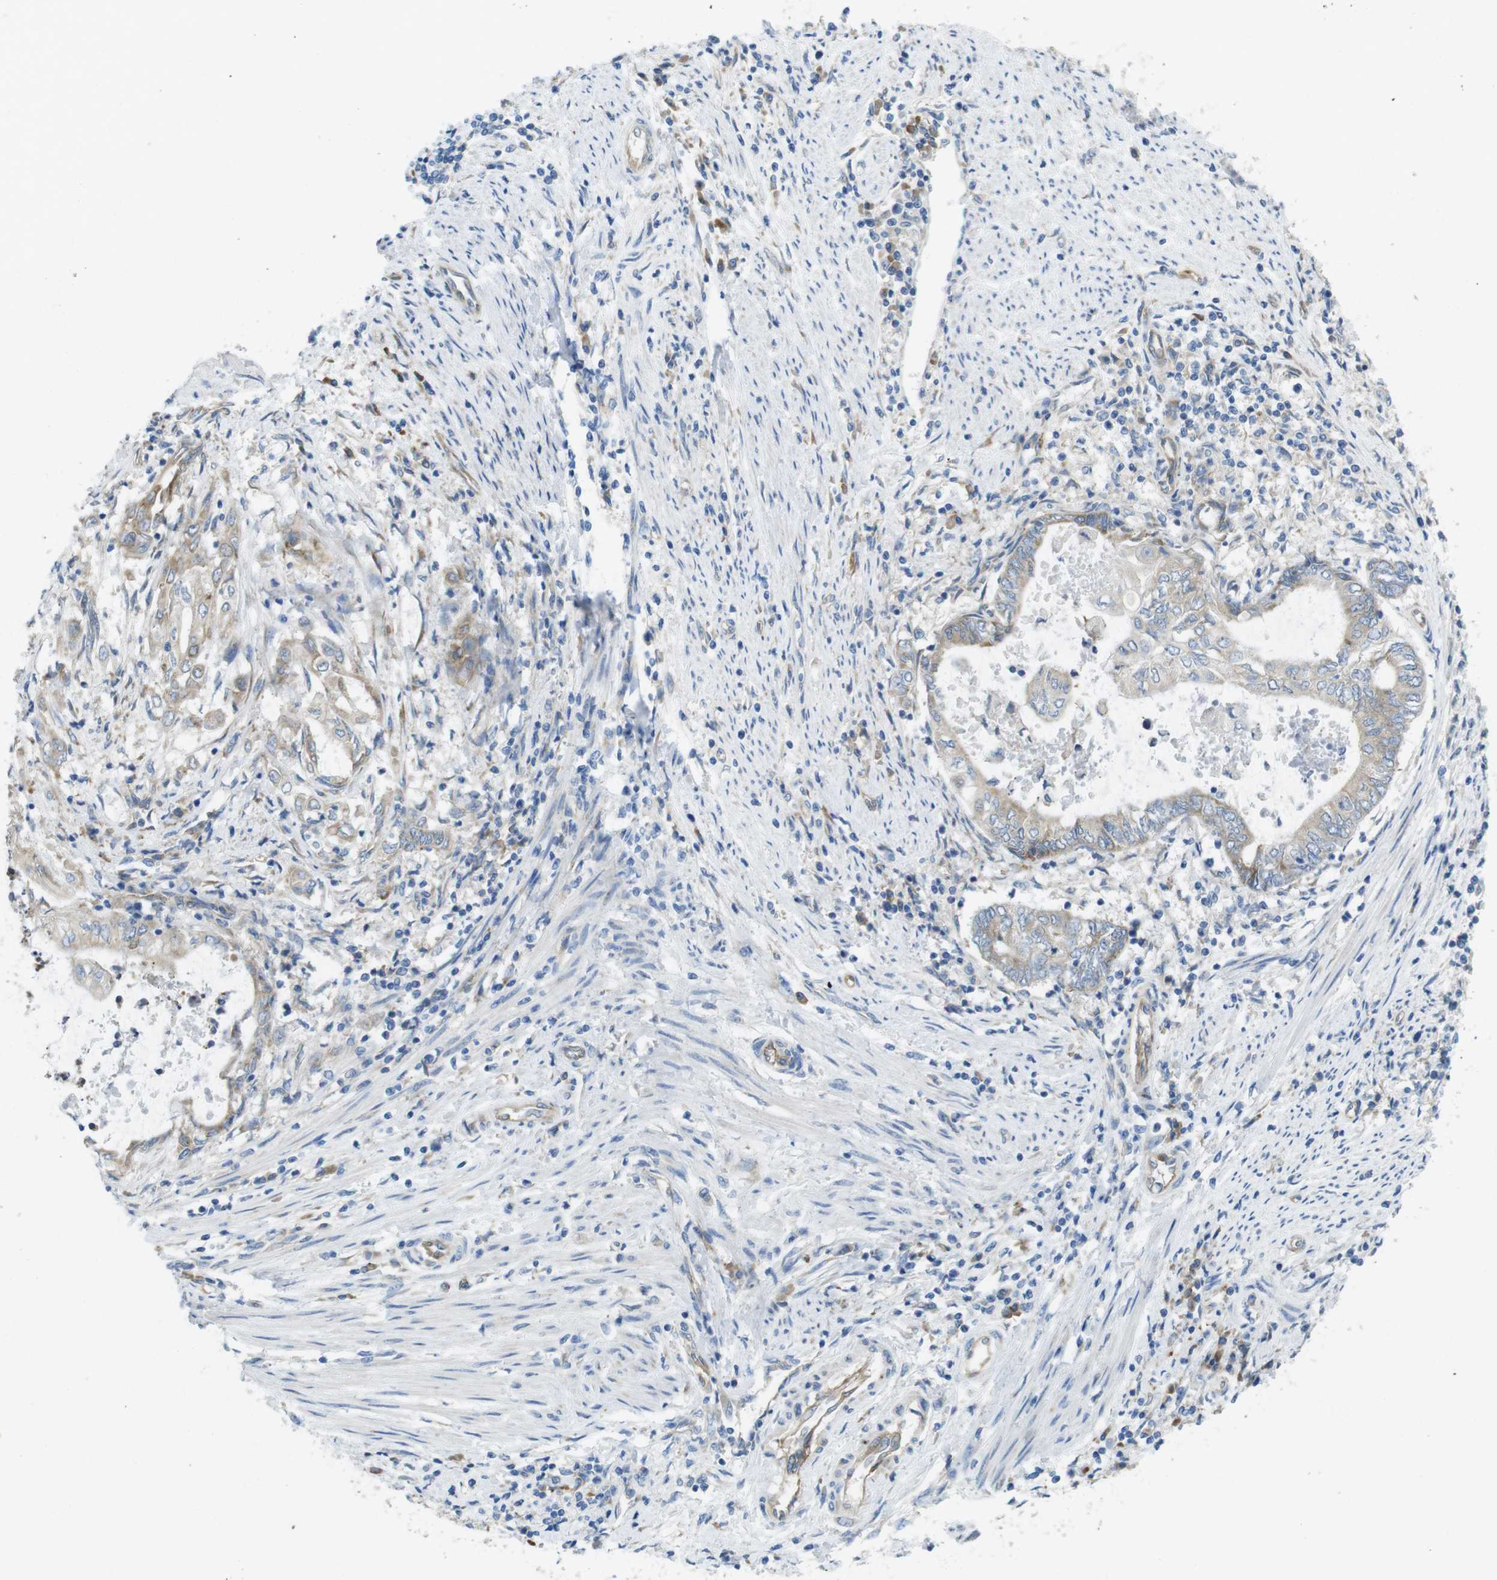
{"staining": {"intensity": "weak", "quantity": ">75%", "location": "cytoplasmic/membranous"}, "tissue": "endometrial cancer", "cell_type": "Tumor cells", "image_type": "cancer", "snomed": [{"axis": "morphology", "description": "Adenocarcinoma, NOS"}, {"axis": "topography", "description": "Uterus"}, {"axis": "topography", "description": "Endometrium"}], "caption": "Protein staining by IHC displays weak cytoplasmic/membranous expression in about >75% of tumor cells in endometrial cancer (adenocarcinoma).", "gene": "TMEM234", "patient": {"sex": "female", "age": 70}}